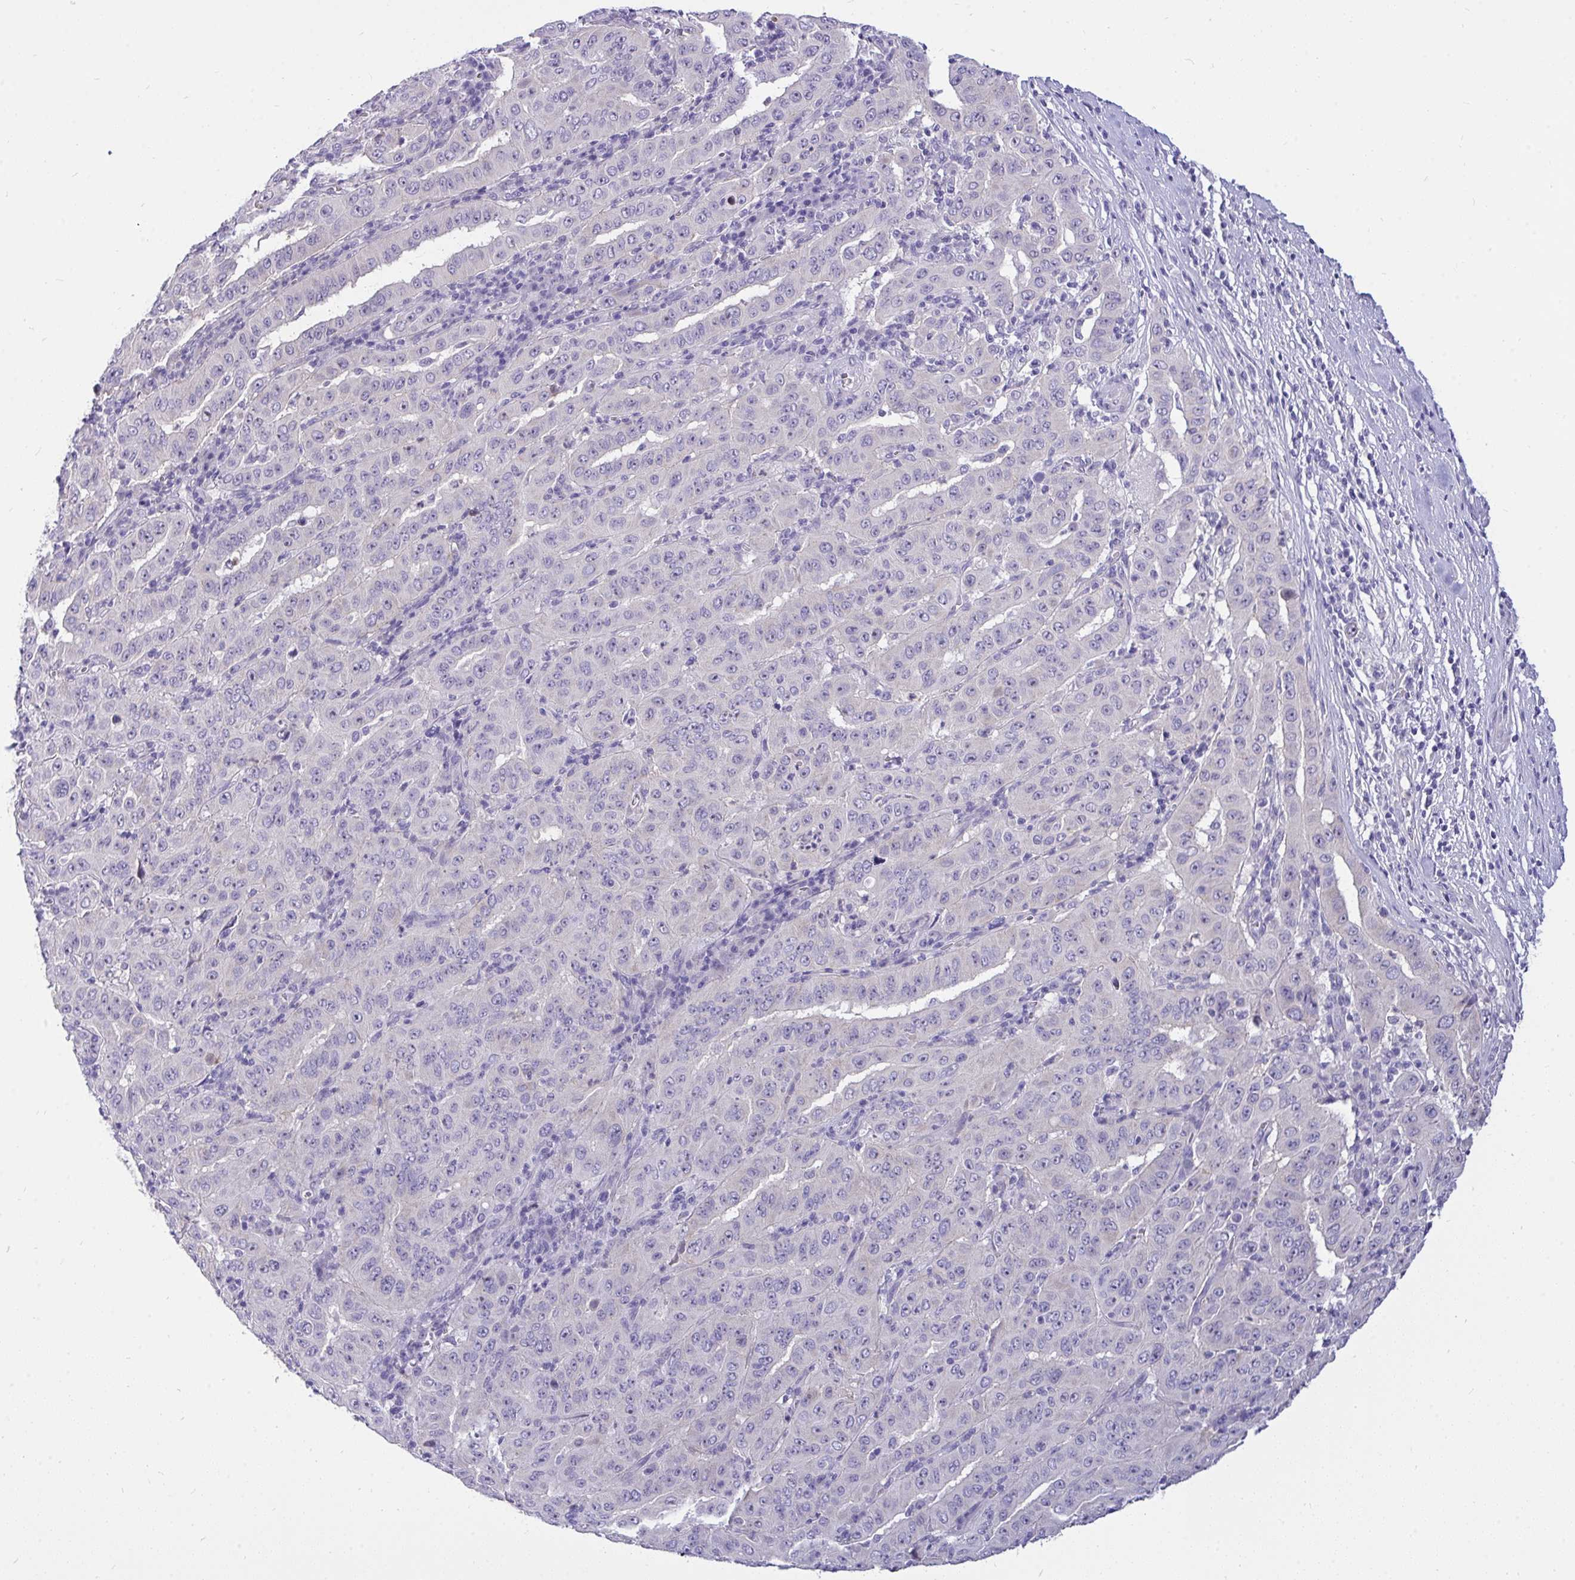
{"staining": {"intensity": "negative", "quantity": "none", "location": "none"}, "tissue": "pancreatic cancer", "cell_type": "Tumor cells", "image_type": "cancer", "snomed": [{"axis": "morphology", "description": "Adenocarcinoma, NOS"}, {"axis": "topography", "description": "Pancreas"}], "caption": "The histopathology image displays no significant expression in tumor cells of pancreatic cancer.", "gene": "VGLL3", "patient": {"sex": "male", "age": 63}}